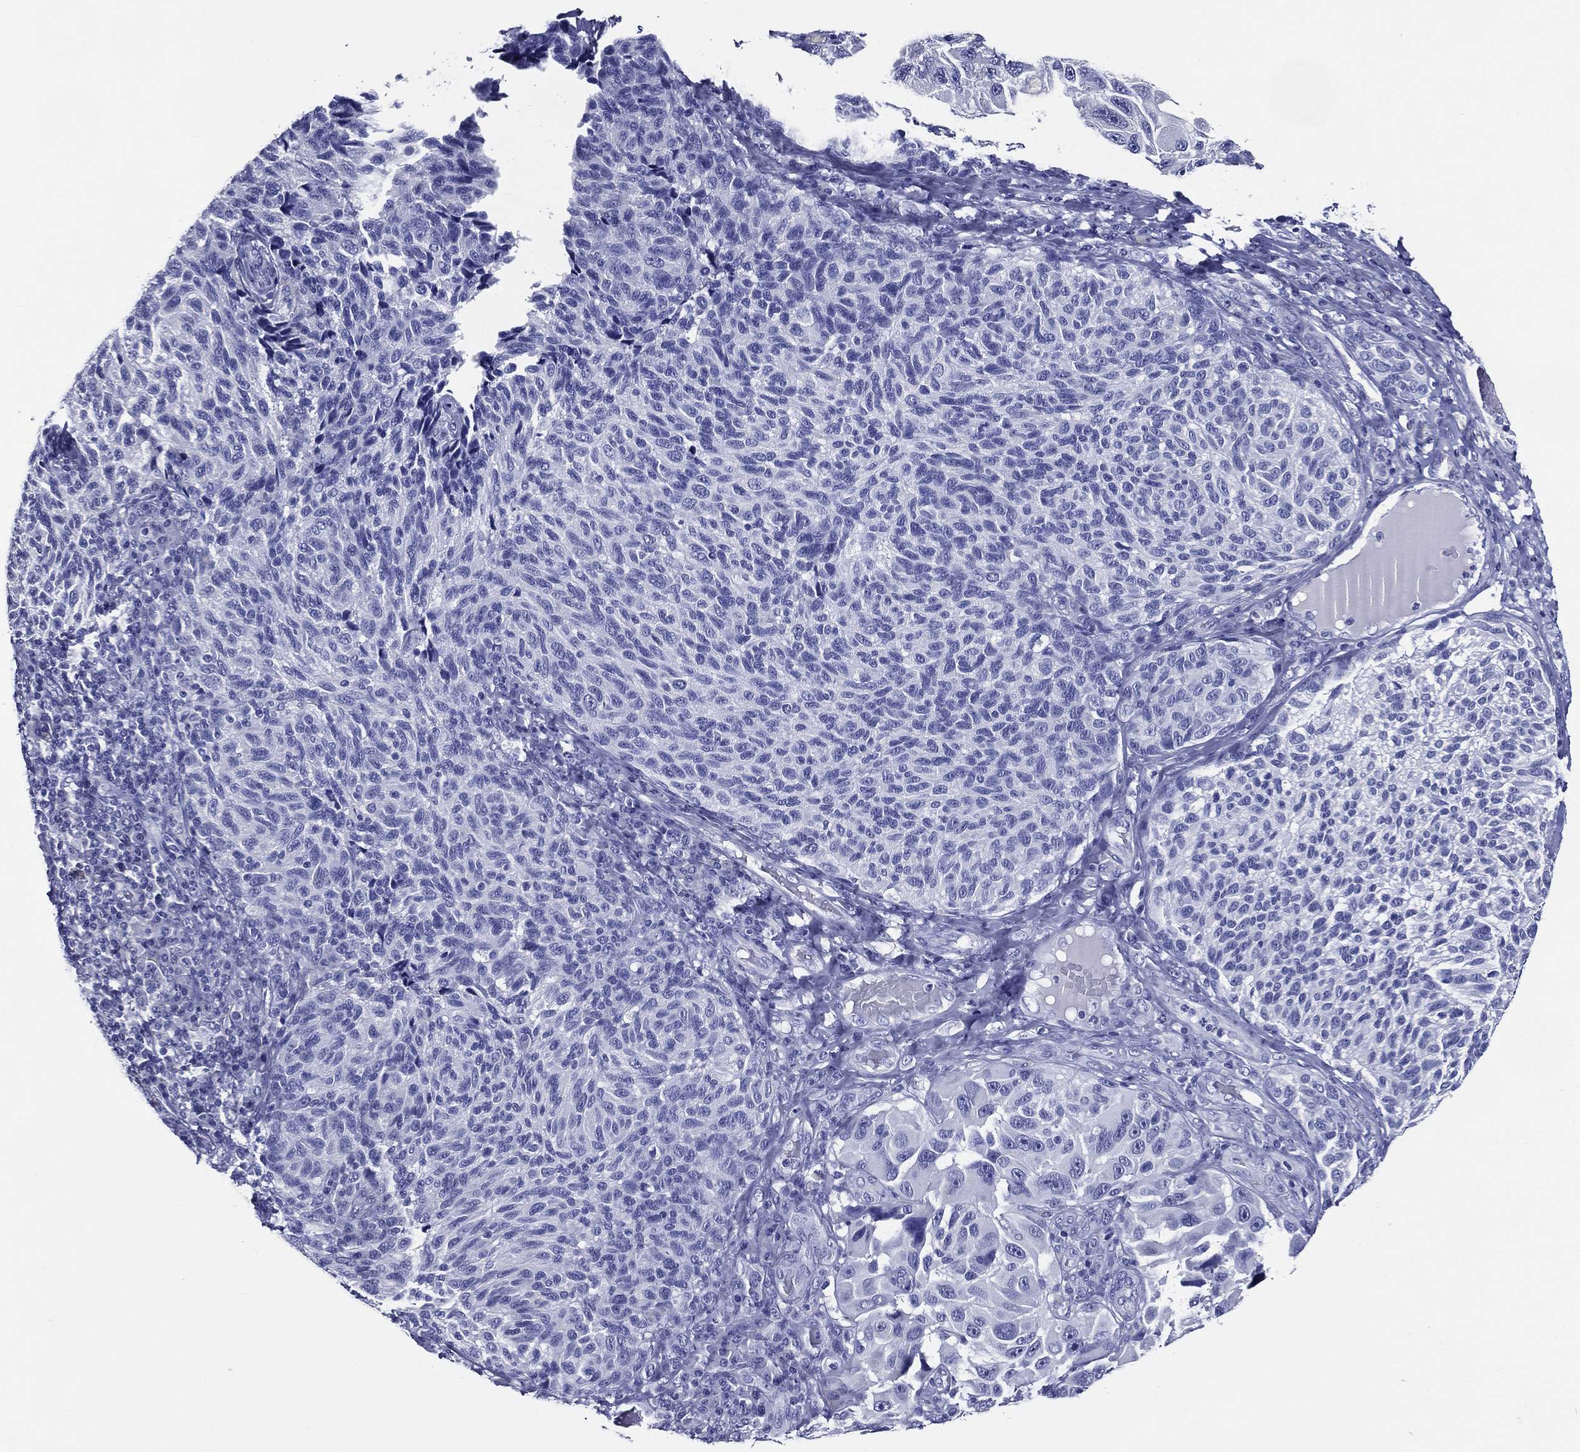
{"staining": {"intensity": "negative", "quantity": "none", "location": "none"}, "tissue": "melanoma", "cell_type": "Tumor cells", "image_type": "cancer", "snomed": [{"axis": "morphology", "description": "Malignant melanoma, NOS"}, {"axis": "topography", "description": "Skin"}], "caption": "Tumor cells show no significant staining in malignant melanoma.", "gene": "ACE2", "patient": {"sex": "female", "age": 73}}